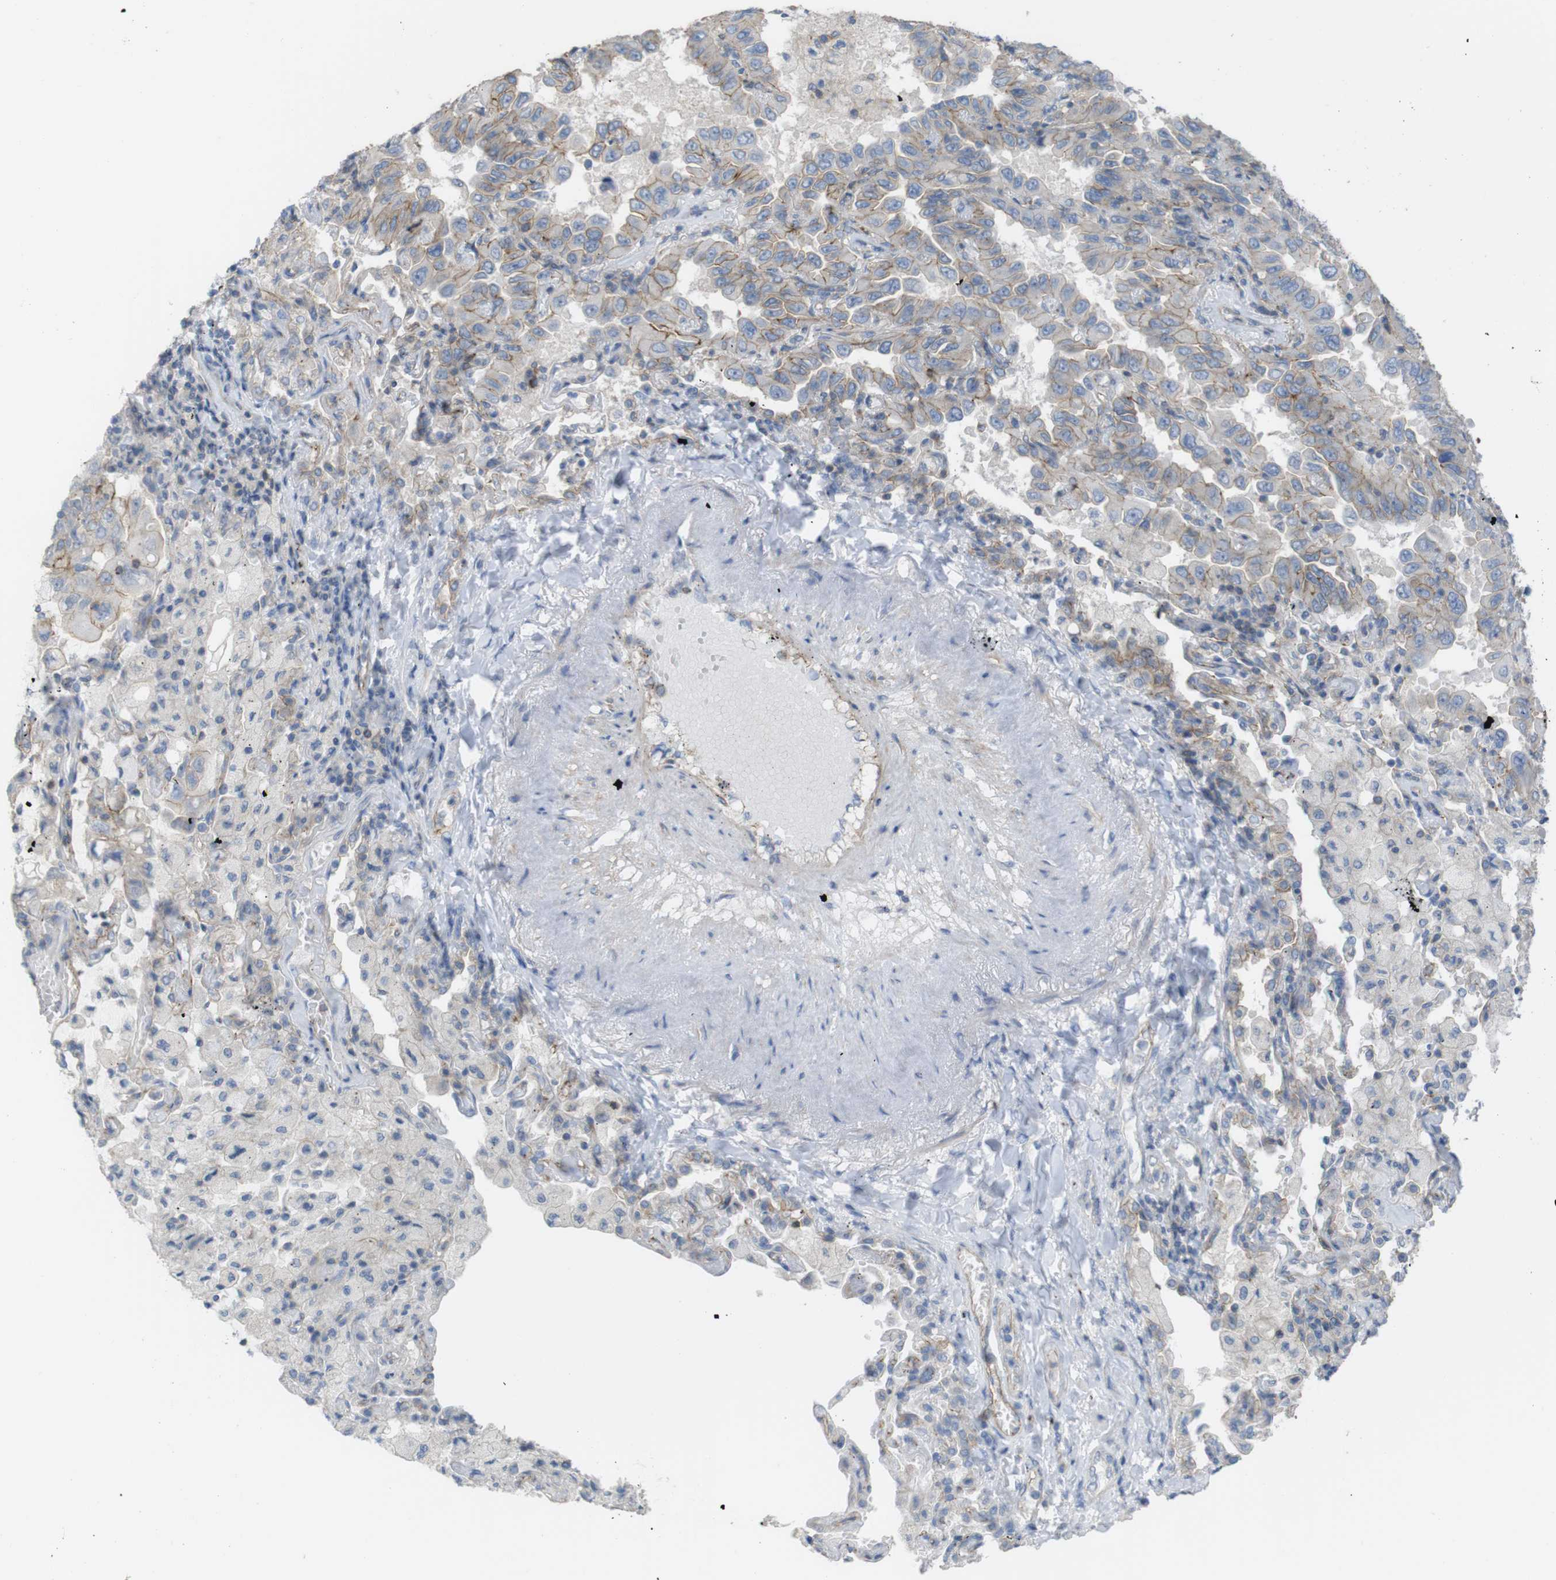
{"staining": {"intensity": "weak", "quantity": "25%-75%", "location": "cytoplasmic/membranous"}, "tissue": "lung cancer", "cell_type": "Tumor cells", "image_type": "cancer", "snomed": [{"axis": "morphology", "description": "Adenocarcinoma, NOS"}, {"axis": "topography", "description": "Lung"}], "caption": "Immunohistochemistry (IHC) of human lung cancer displays low levels of weak cytoplasmic/membranous expression in about 25%-75% of tumor cells. The protein of interest is stained brown, and the nuclei are stained in blue (DAB IHC with brightfield microscopy, high magnification).", "gene": "PREX2", "patient": {"sex": "male", "age": 64}}